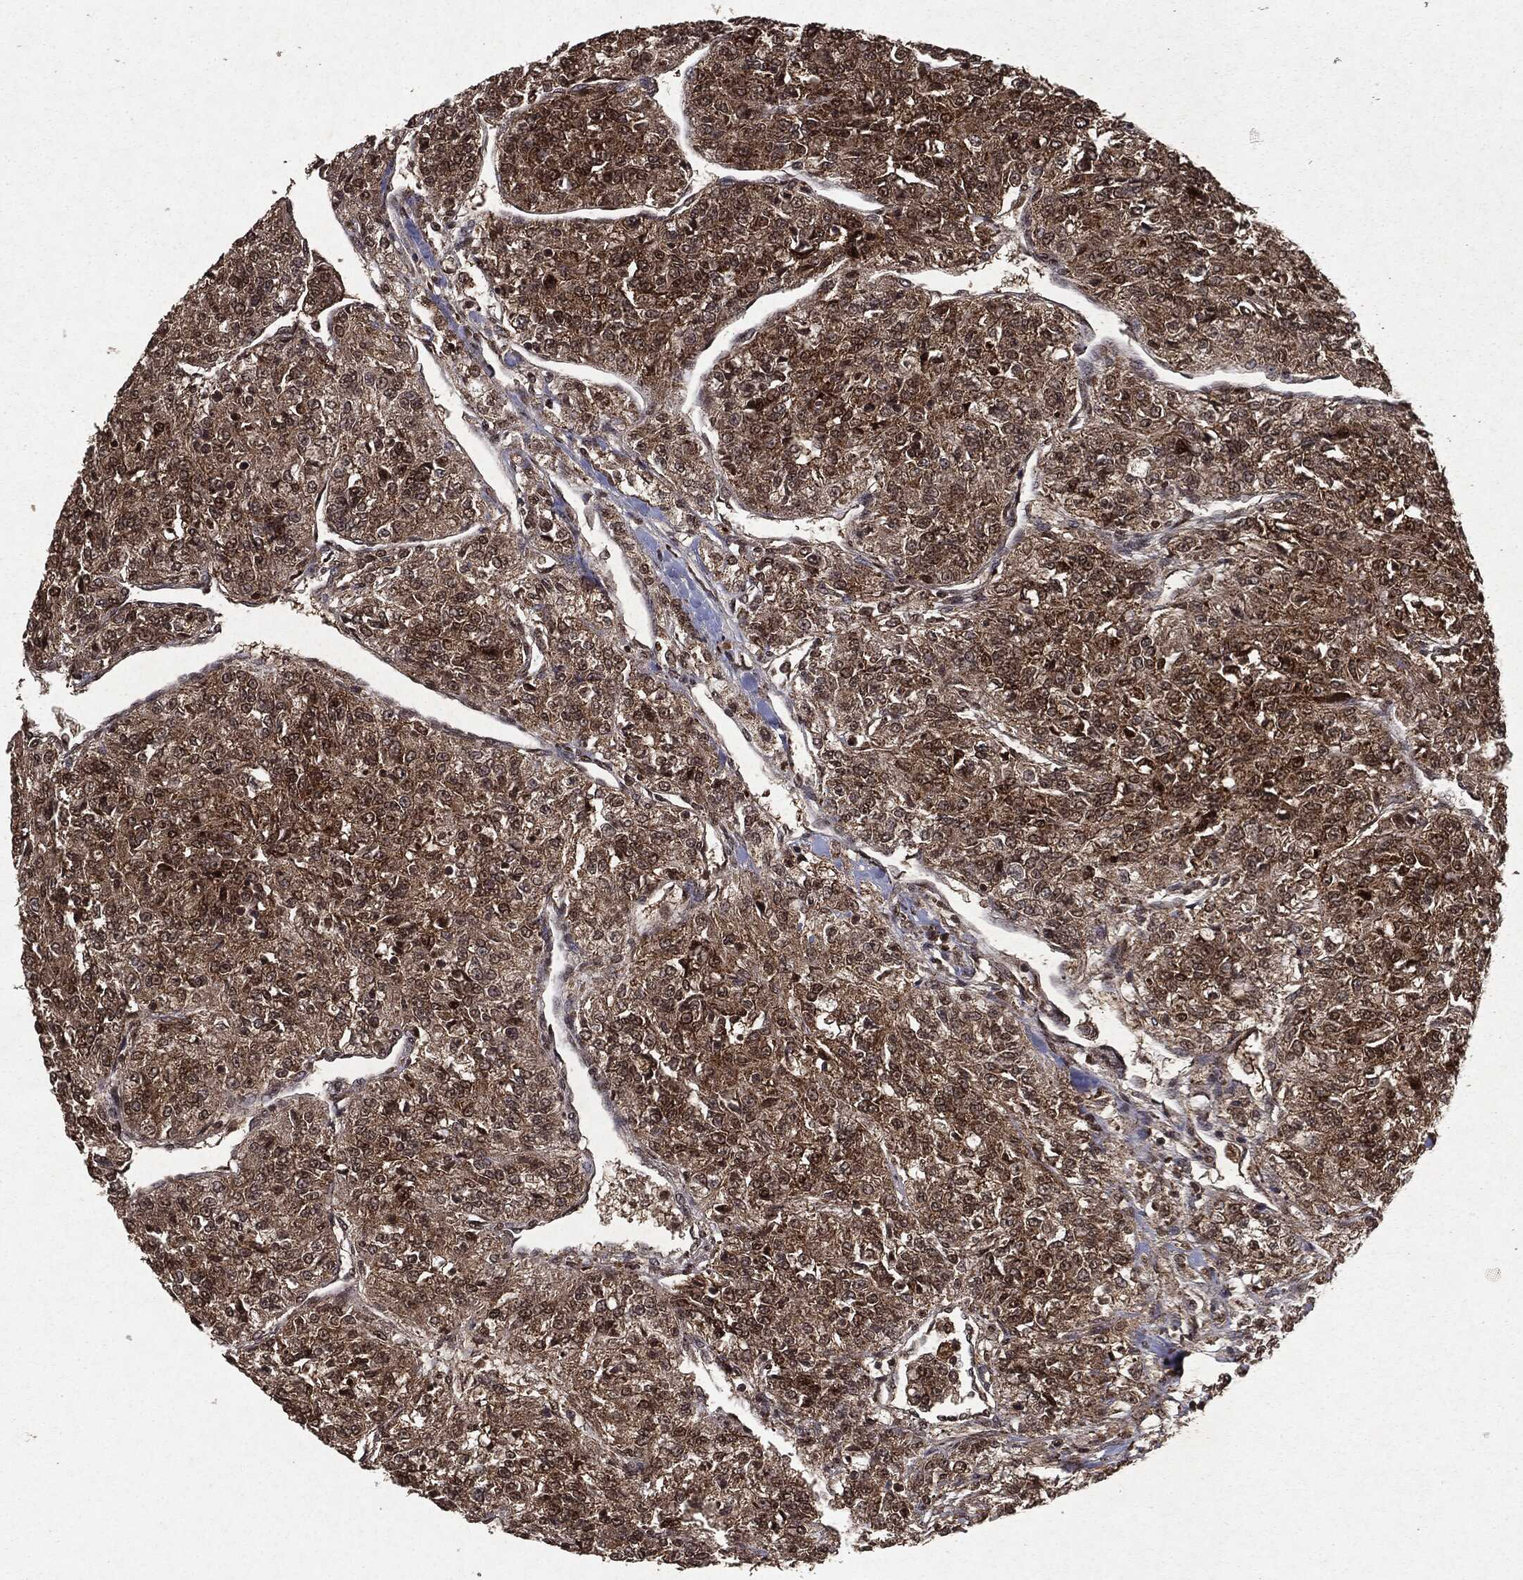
{"staining": {"intensity": "moderate", "quantity": ">75%", "location": "cytoplasmic/membranous,nuclear"}, "tissue": "renal cancer", "cell_type": "Tumor cells", "image_type": "cancer", "snomed": [{"axis": "morphology", "description": "Adenocarcinoma, NOS"}, {"axis": "topography", "description": "Kidney"}], "caption": "IHC micrograph of neoplastic tissue: adenocarcinoma (renal) stained using IHC shows medium levels of moderate protein expression localized specifically in the cytoplasmic/membranous and nuclear of tumor cells, appearing as a cytoplasmic/membranous and nuclear brown color.", "gene": "PEBP1", "patient": {"sex": "female", "age": 63}}